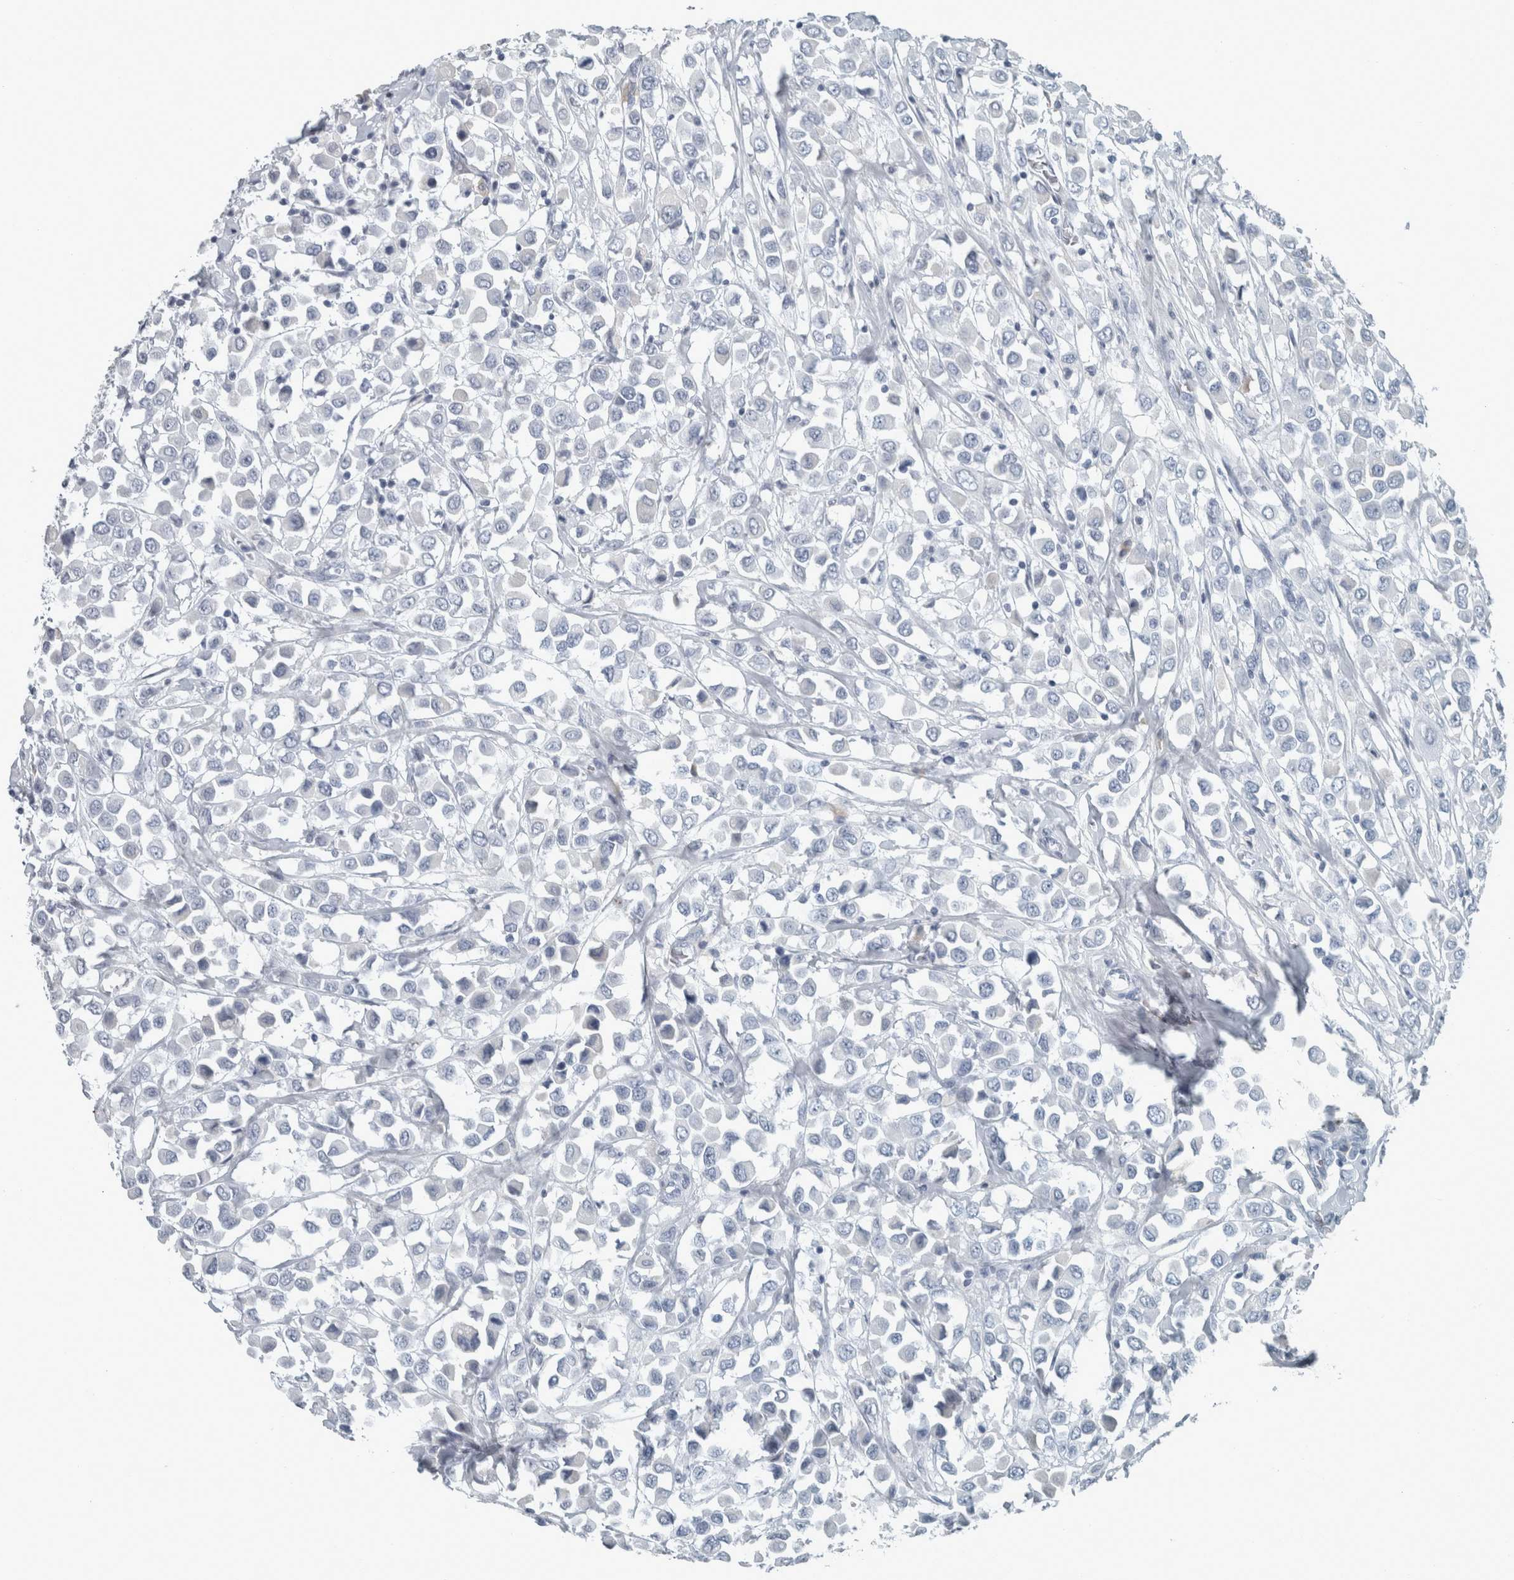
{"staining": {"intensity": "negative", "quantity": "none", "location": "none"}, "tissue": "breast cancer", "cell_type": "Tumor cells", "image_type": "cancer", "snomed": [{"axis": "morphology", "description": "Duct carcinoma"}, {"axis": "topography", "description": "Breast"}], "caption": "An immunohistochemistry histopathology image of breast intraductal carcinoma is shown. There is no staining in tumor cells of breast intraductal carcinoma.", "gene": "CHL1", "patient": {"sex": "female", "age": 61}}